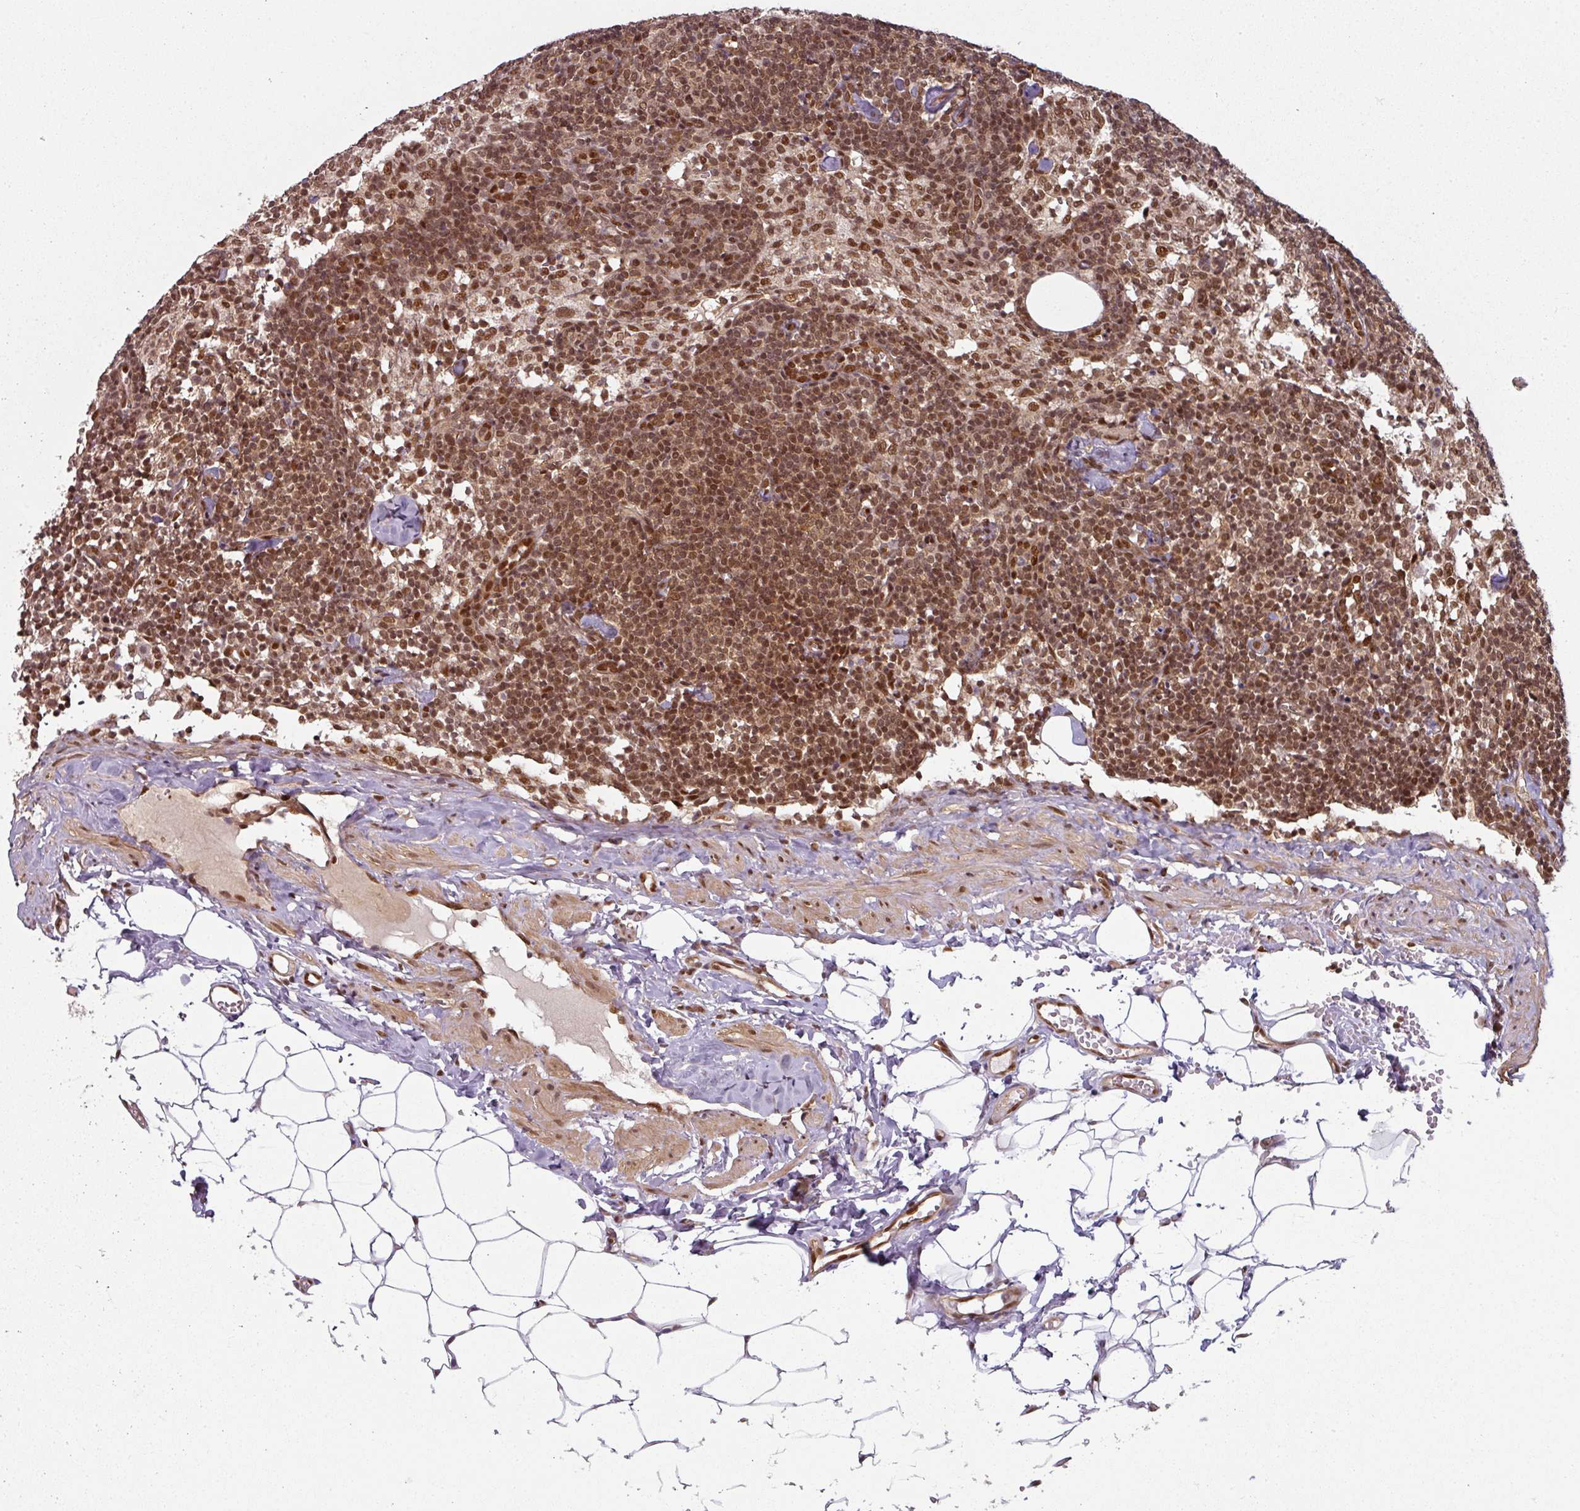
{"staining": {"intensity": "moderate", "quantity": ">75%", "location": "nuclear"}, "tissue": "lymph node", "cell_type": "Germinal center cells", "image_type": "normal", "snomed": [{"axis": "morphology", "description": "Normal tissue, NOS"}, {"axis": "topography", "description": "Lymph node"}], "caption": "High-power microscopy captured an immunohistochemistry image of unremarkable lymph node, revealing moderate nuclear positivity in approximately >75% of germinal center cells. (DAB IHC, brown staining for protein, blue staining for nuclei).", "gene": "SIK3", "patient": {"sex": "female", "age": 52}}